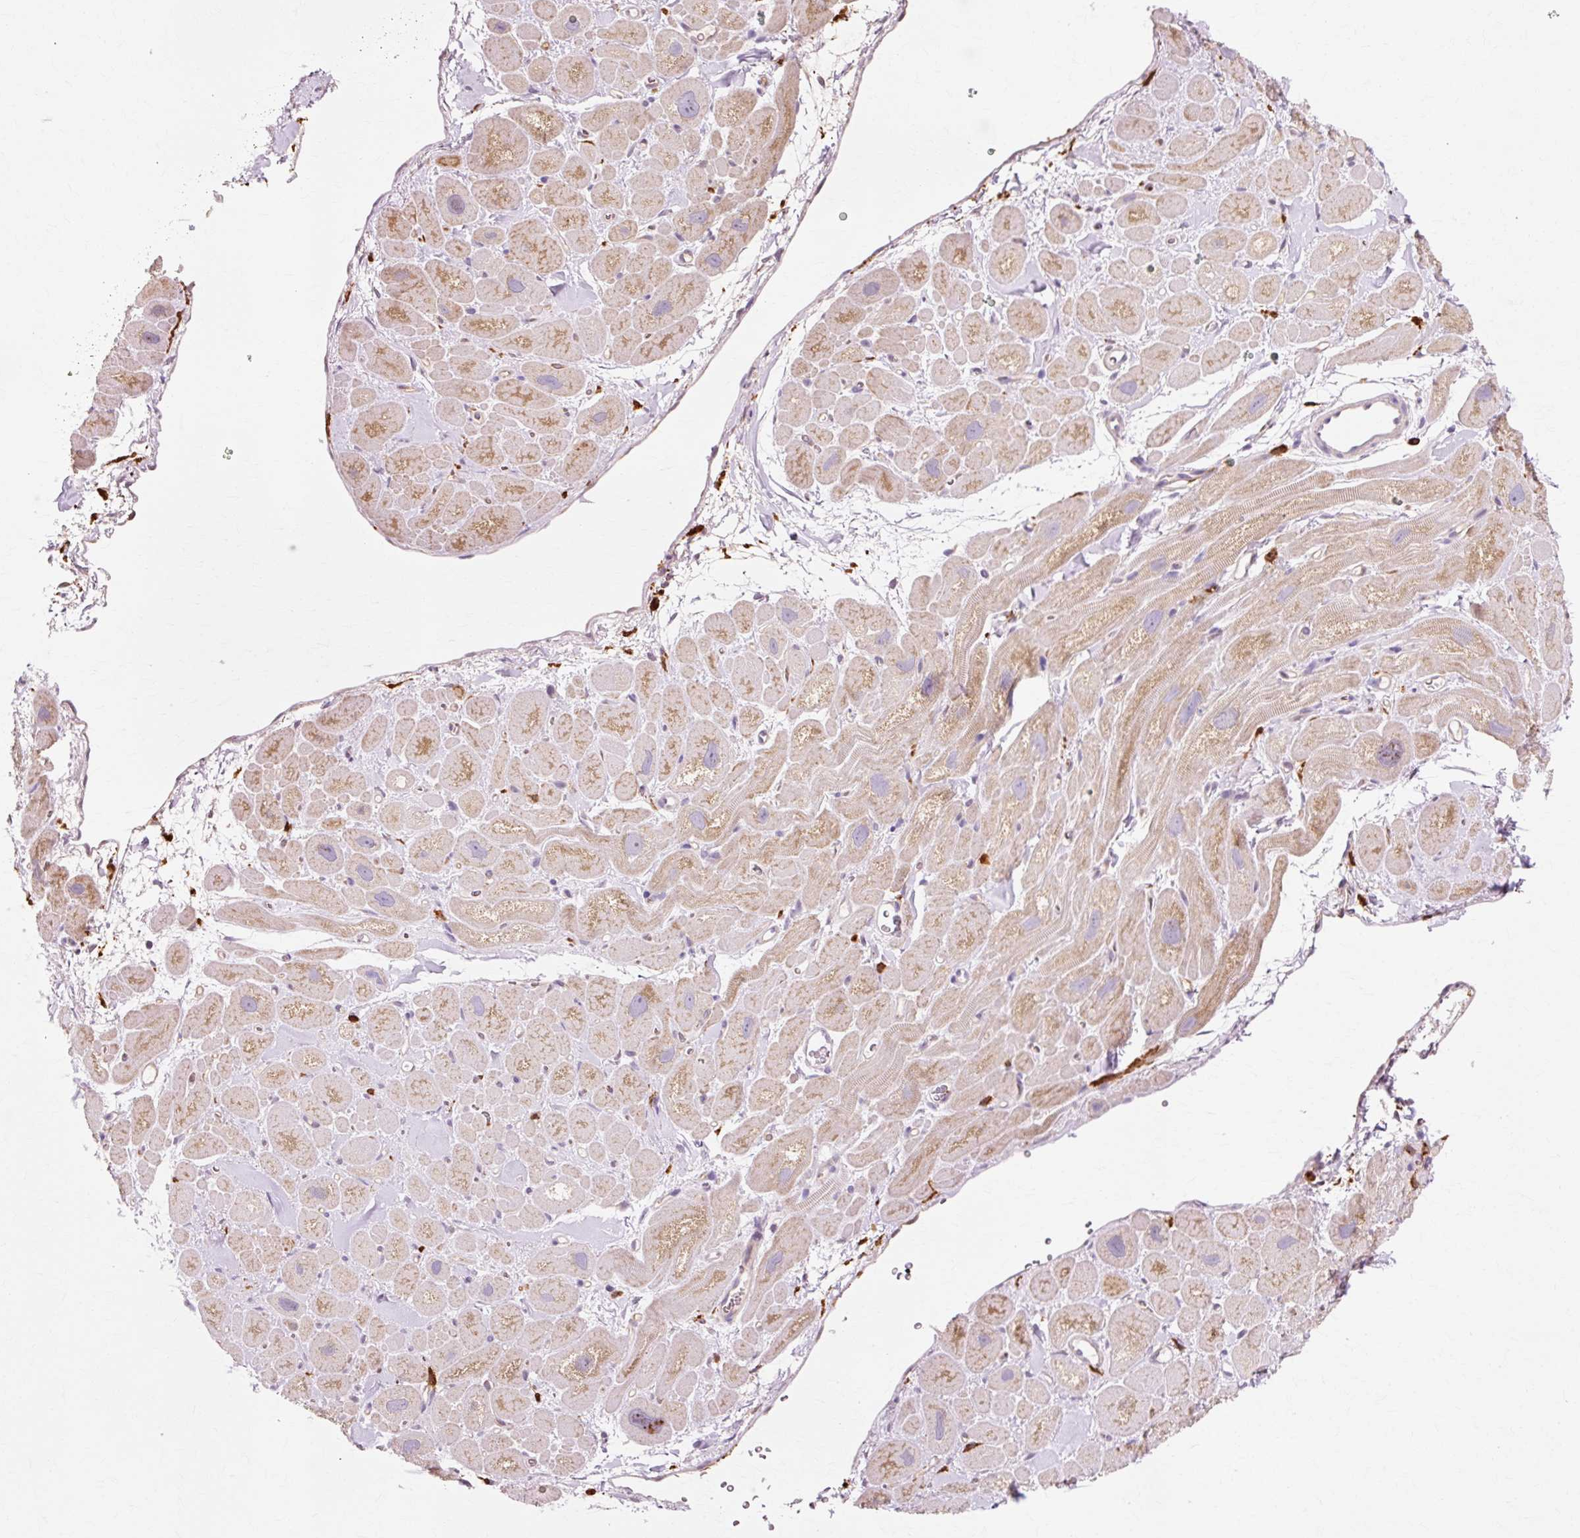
{"staining": {"intensity": "weak", "quantity": "25%-75%", "location": "cytoplasmic/membranous"}, "tissue": "heart muscle", "cell_type": "Cardiomyocytes", "image_type": "normal", "snomed": [{"axis": "morphology", "description": "Normal tissue, NOS"}, {"axis": "topography", "description": "Heart"}], "caption": "A brown stain highlights weak cytoplasmic/membranous positivity of a protein in cardiomyocytes of normal heart muscle. Nuclei are stained in blue.", "gene": "GPX1", "patient": {"sex": "male", "age": 49}}